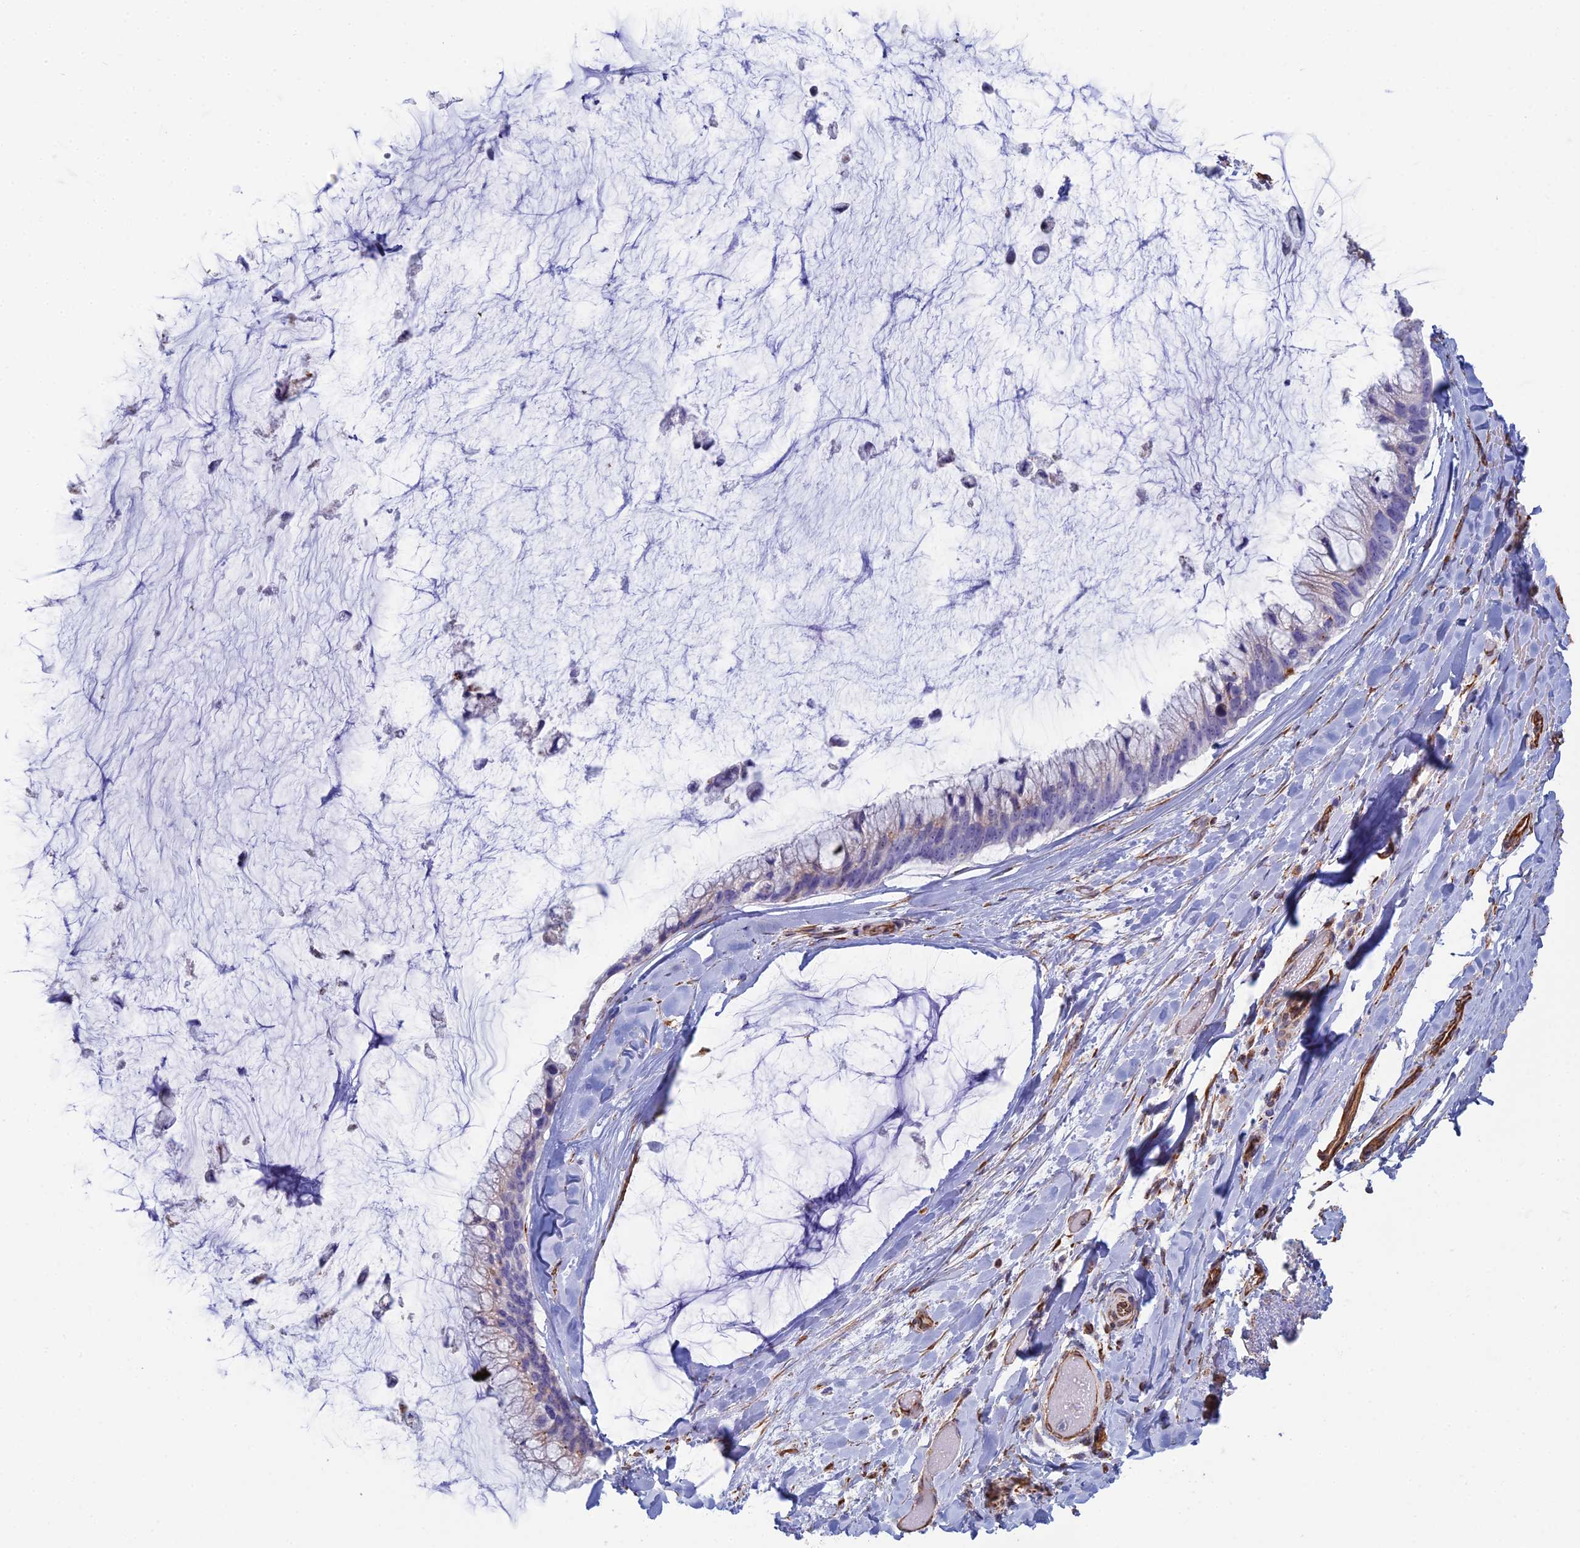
{"staining": {"intensity": "weak", "quantity": "<25%", "location": "cytoplasmic/membranous"}, "tissue": "ovarian cancer", "cell_type": "Tumor cells", "image_type": "cancer", "snomed": [{"axis": "morphology", "description": "Cystadenocarcinoma, mucinous, NOS"}, {"axis": "topography", "description": "Ovary"}], "caption": "This is an immunohistochemistry photomicrograph of human ovarian cancer (mucinous cystadenocarcinoma). There is no staining in tumor cells.", "gene": "CLVS2", "patient": {"sex": "female", "age": 39}}